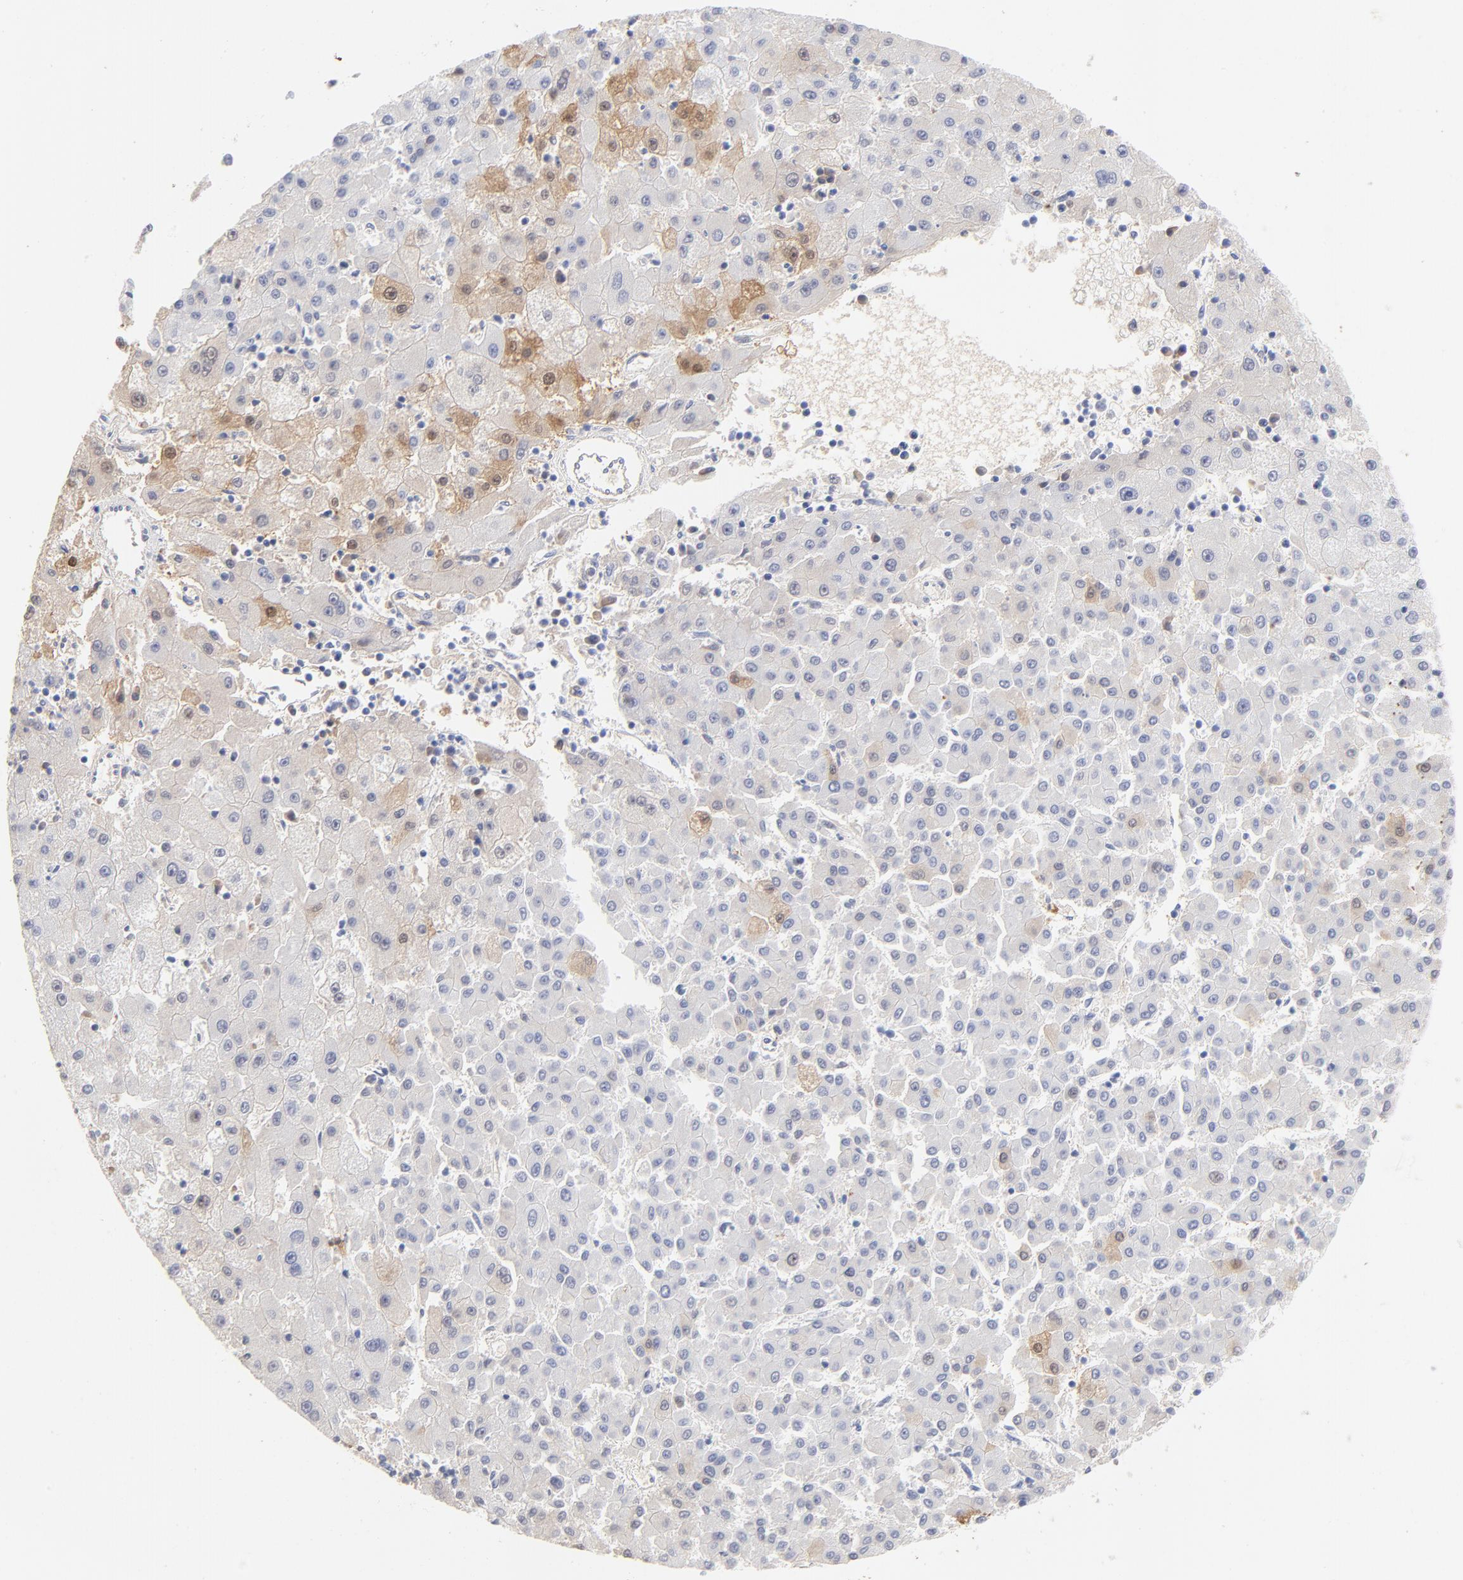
{"staining": {"intensity": "moderate", "quantity": "<25%", "location": "cytoplasmic/membranous,nuclear"}, "tissue": "liver cancer", "cell_type": "Tumor cells", "image_type": "cancer", "snomed": [{"axis": "morphology", "description": "Carcinoma, Hepatocellular, NOS"}, {"axis": "topography", "description": "Liver"}], "caption": "About <25% of tumor cells in human hepatocellular carcinoma (liver) display moderate cytoplasmic/membranous and nuclear protein expression as visualized by brown immunohistochemical staining.", "gene": "ARG1", "patient": {"sex": "male", "age": 72}}